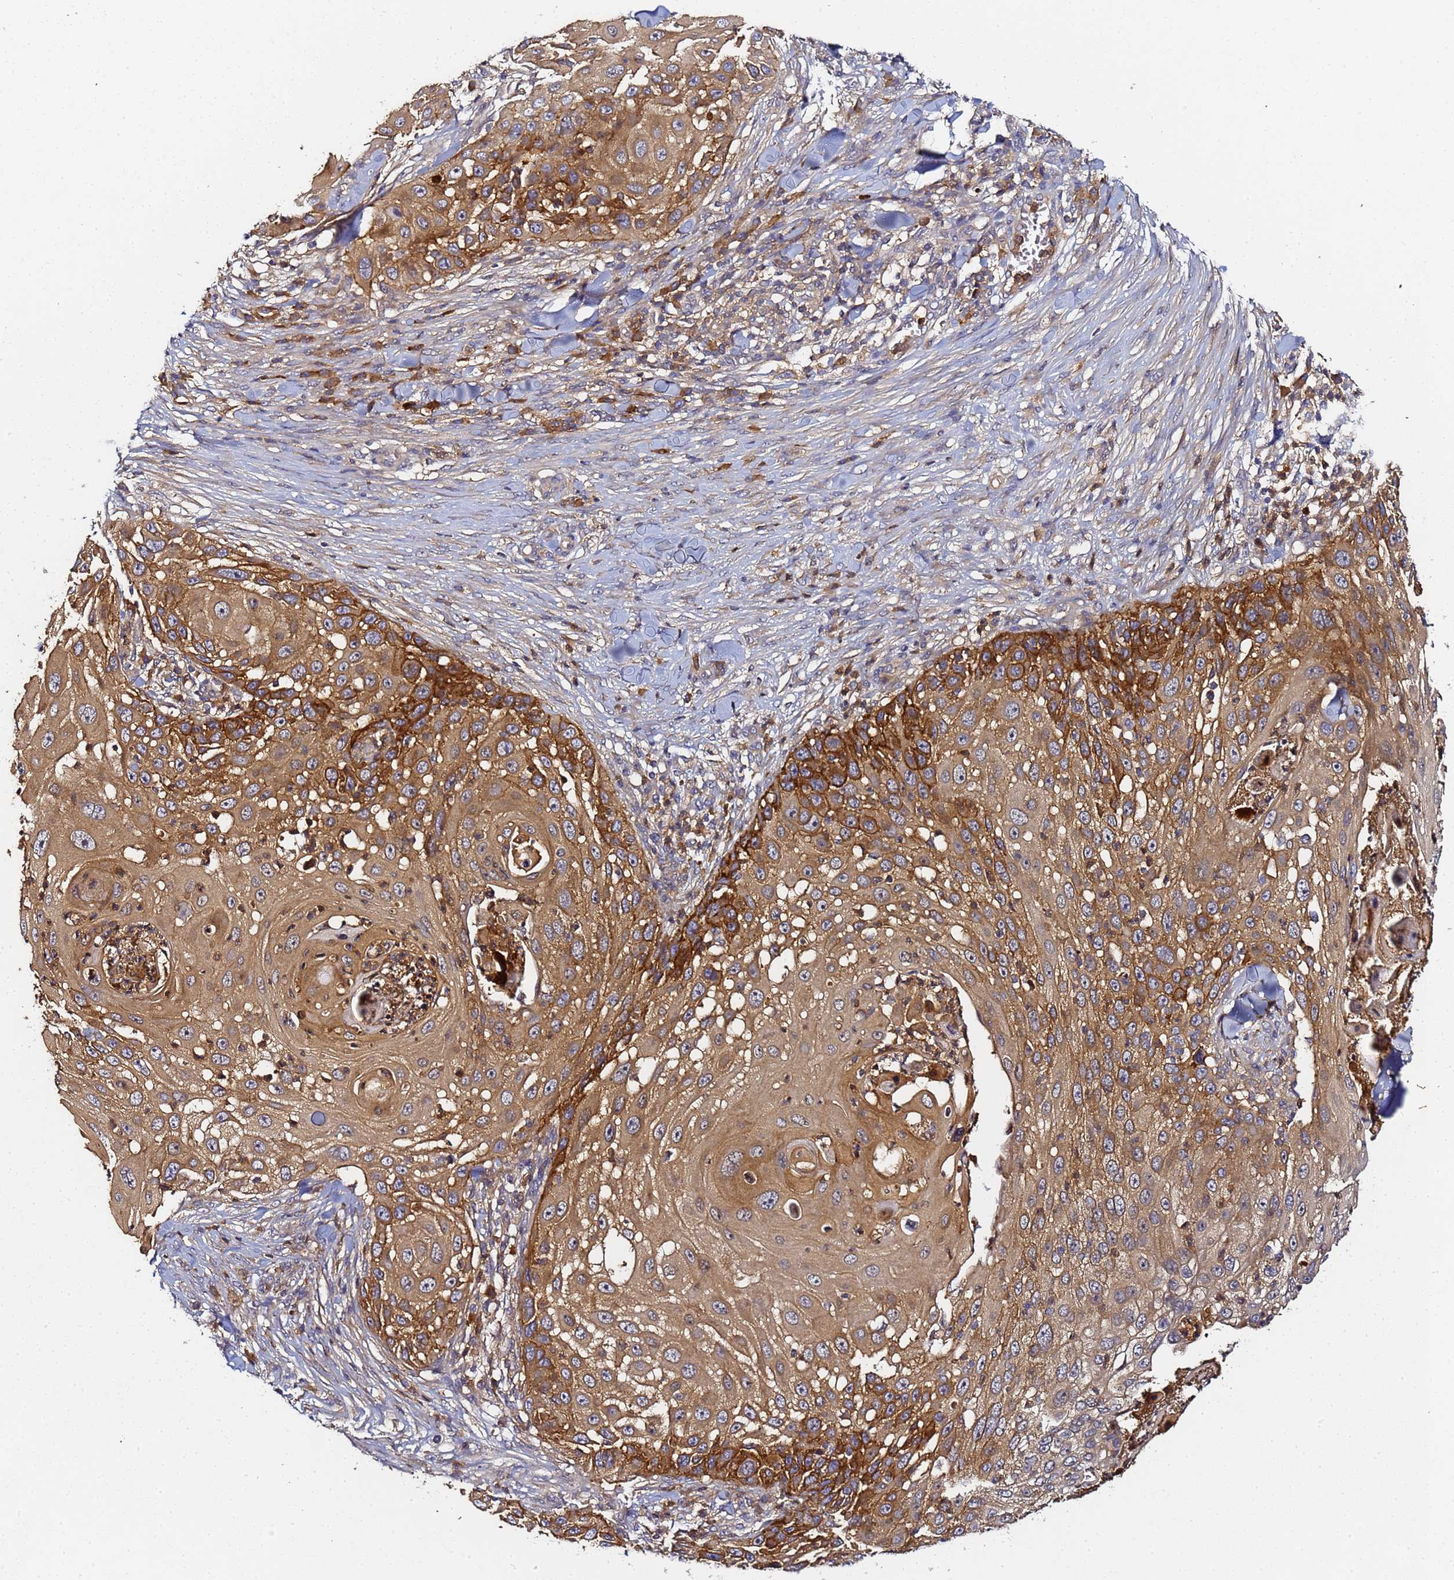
{"staining": {"intensity": "moderate", "quantity": "<25%", "location": "cytoplasmic/membranous"}, "tissue": "skin cancer", "cell_type": "Tumor cells", "image_type": "cancer", "snomed": [{"axis": "morphology", "description": "Squamous cell carcinoma, NOS"}, {"axis": "topography", "description": "Skin"}], "caption": "About <25% of tumor cells in skin squamous cell carcinoma demonstrate moderate cytoplasmic/membranous protein positivity as visualized by brown immunohistochemical staining.", "gene": "LRRC69", "patient": {"sex": "female", "age": 44}}